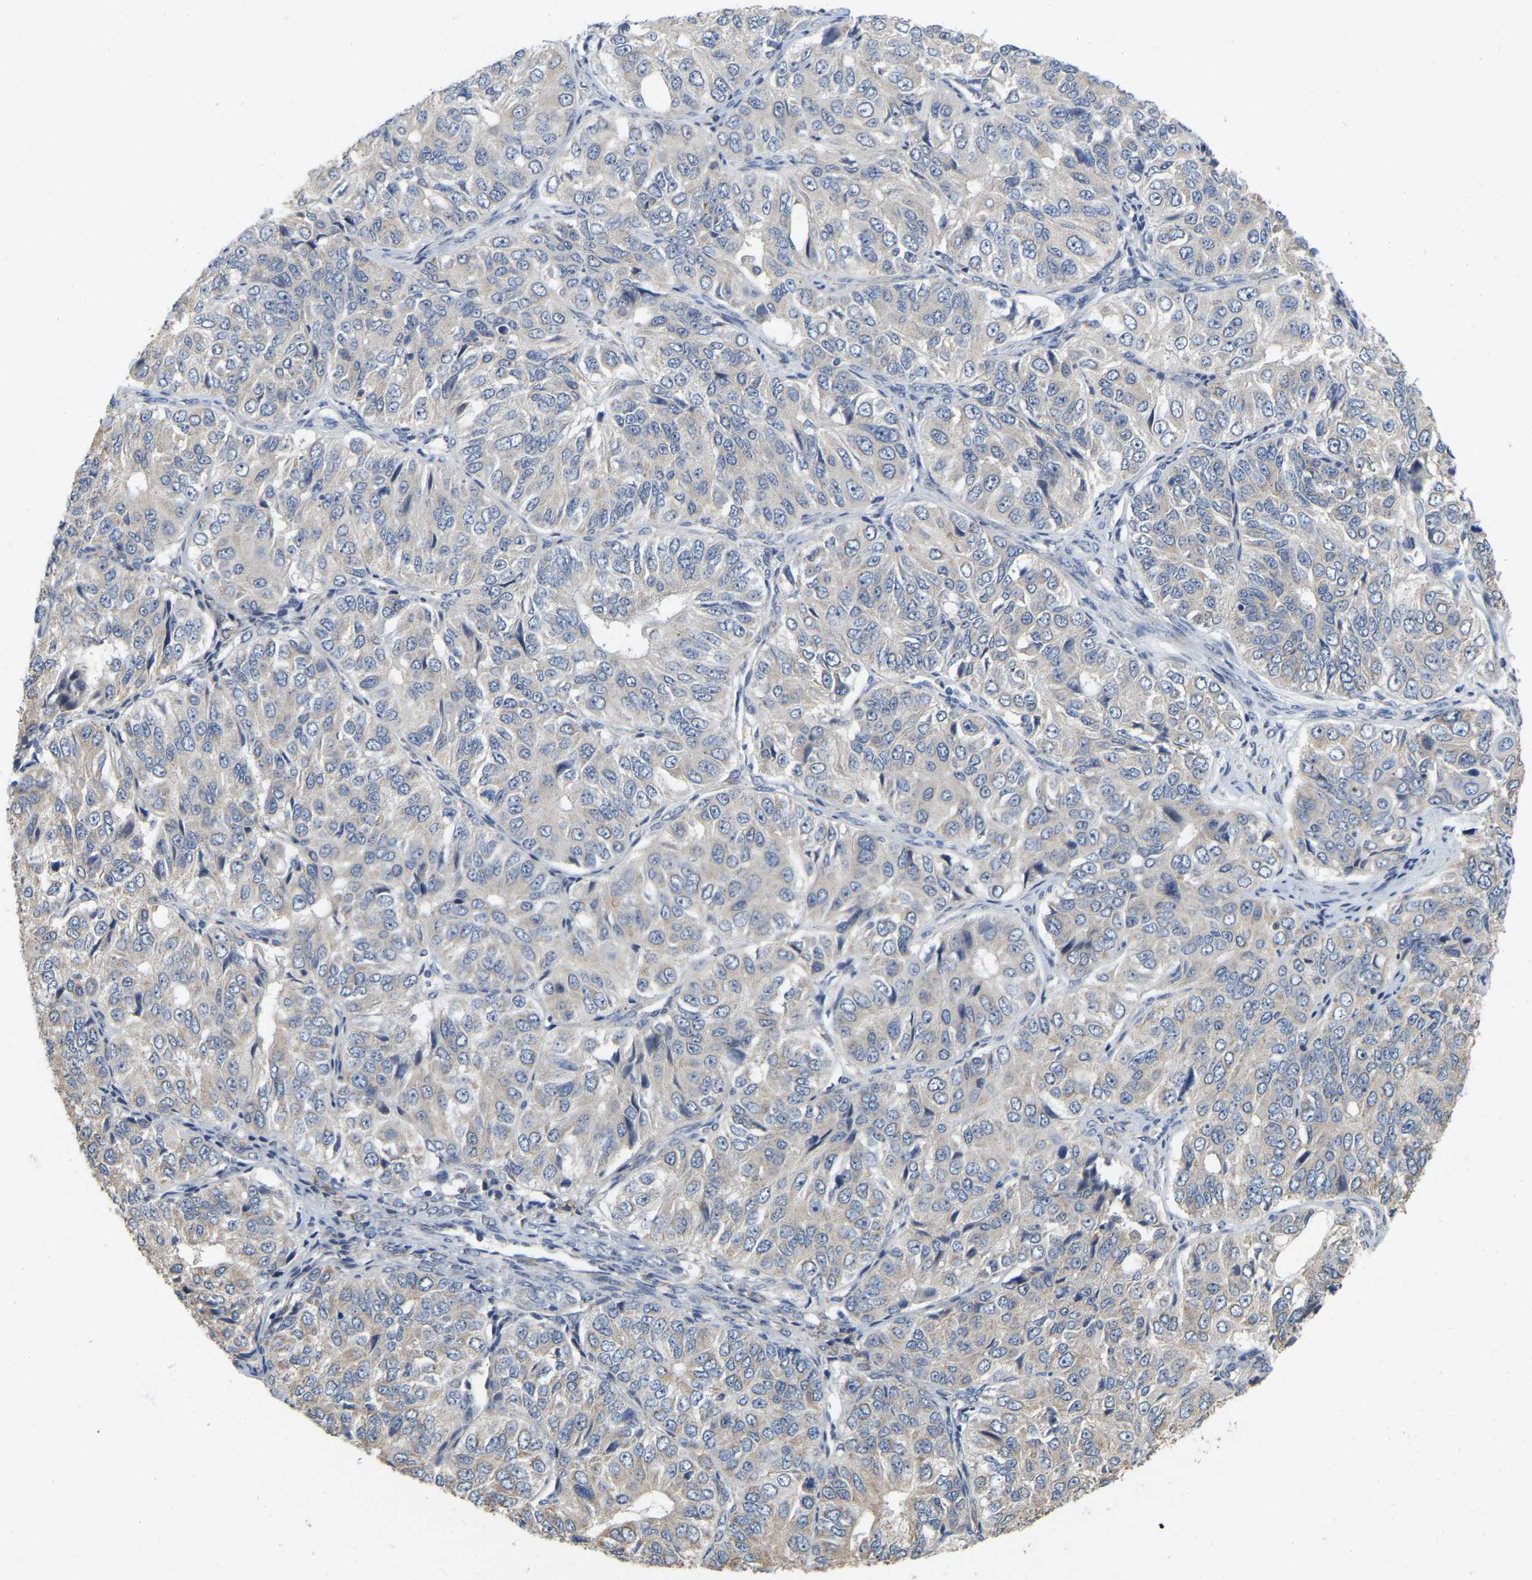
{"staining": {"intensity": "weak", "quantity": "<25%", "location": "cytoplasmic/membranous"}, "tissue": "ovarian cancer", "cell_type": "Tumor cells", "image_type": "cancer", "snomed": [{"axis": "morphology", "description": "Carcinoma, endometroid"}, {"axis": "topography", "description": "Ovary"}], "caption": "An image of ovarian cancer stained for a protein demonstrates no brown staining in tumor cells.", "gene": "SSH1", "patient": {"sex": "female", "age": 51}}